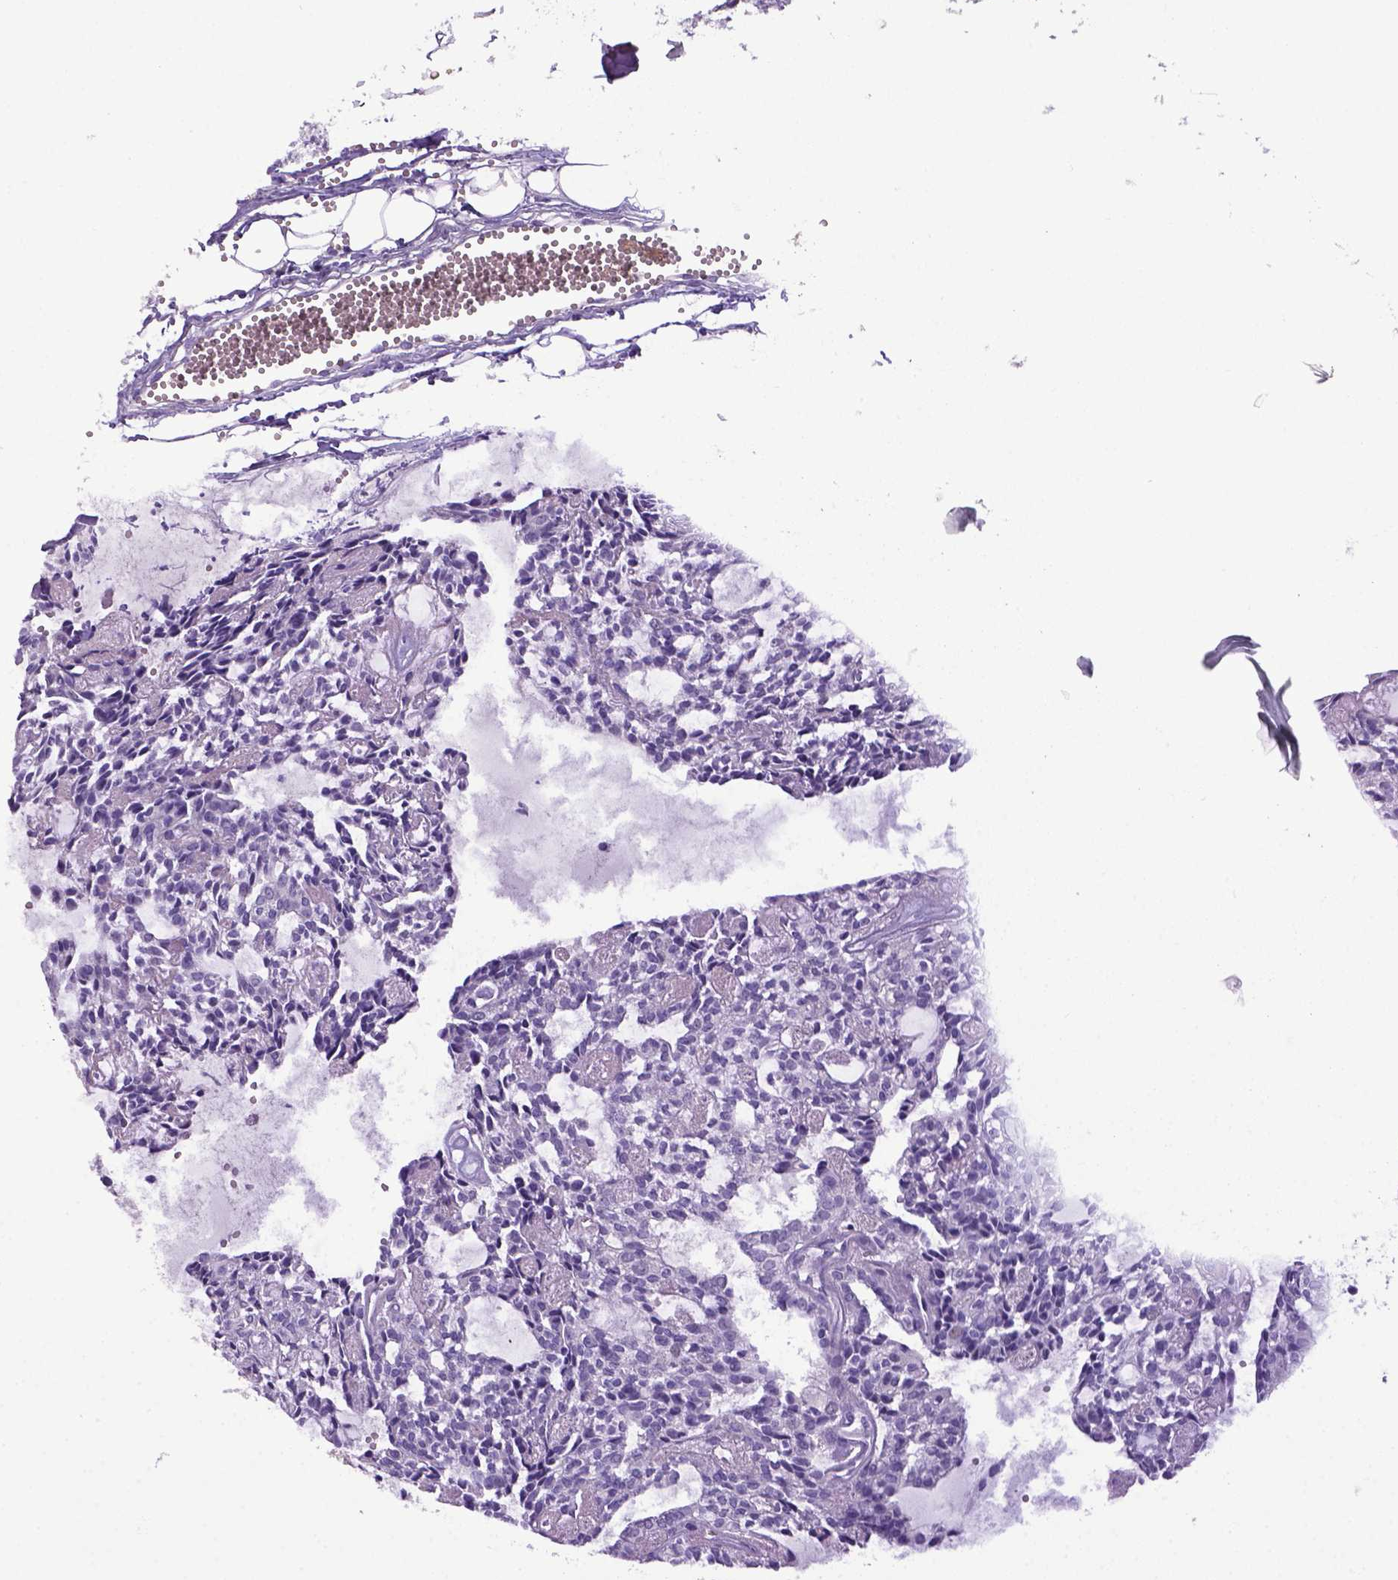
{"staining": {"intensity": "negative", "quantity": "none", "location": "none"}, "tissue": "head and neck cancer", "cell_type": "Tumor cells", "image_type": "cancer", "snomed": [{"axis": "morphology", "description": "Adenocarcinoma, NOS"}, {"axis": "topography", "description": "Head-Neck"}], "caption": "The immunohistochemistry image has no significant positivity in tumor cells of adenocarcinoma (head and neck) tissue.", "gene": "ITIH4", "patient": {"sex": "female", "age": 62}}